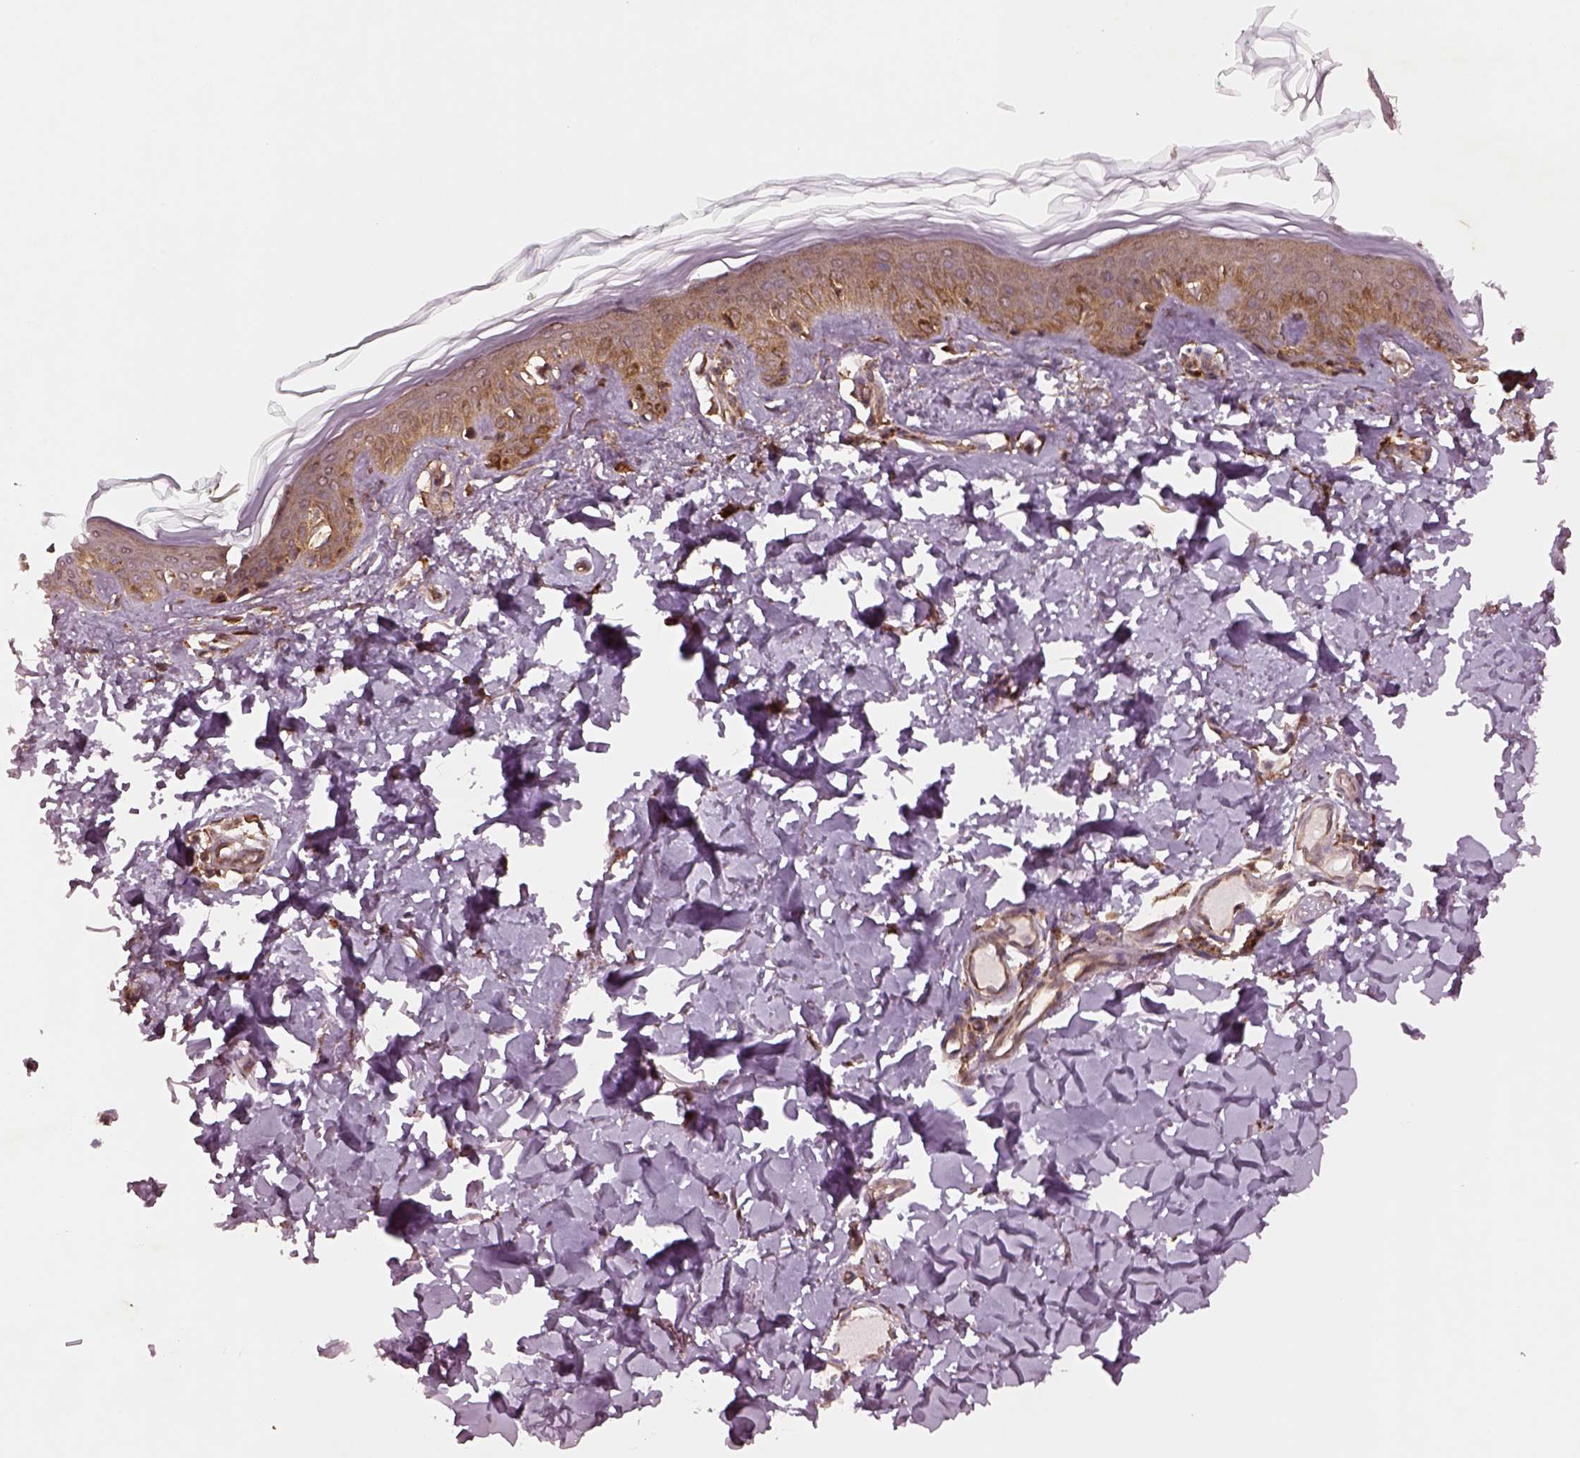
{"staining": {"intensity": "moderate", "quantity": "<25%", "location": "cytoplasmic/membranous"}, "tissue": "skin", "cell_type": "Fibroblasts", "image_type": "normal", "snomed": [{"axis": "morphology", "description": "Normal tissue, NOS"}, {"axis": "topography", "description": "Skin"}, {"axis": "topography", "description": "Peripheral nerve tissue"}], "caption": "Protein analysis of benign skin demonstrates moderate cytoplasmic/membranous staining in approximately <25% of fibroblasts. The staining is performed using DAB (3,3'-diaminobenzidine) brown chromogen to label protein expression. The nuclei are counter-stained blue using hematoxylin.", "gene": "WASHC2A", "patient": {"sex": "female", "age": 45}}